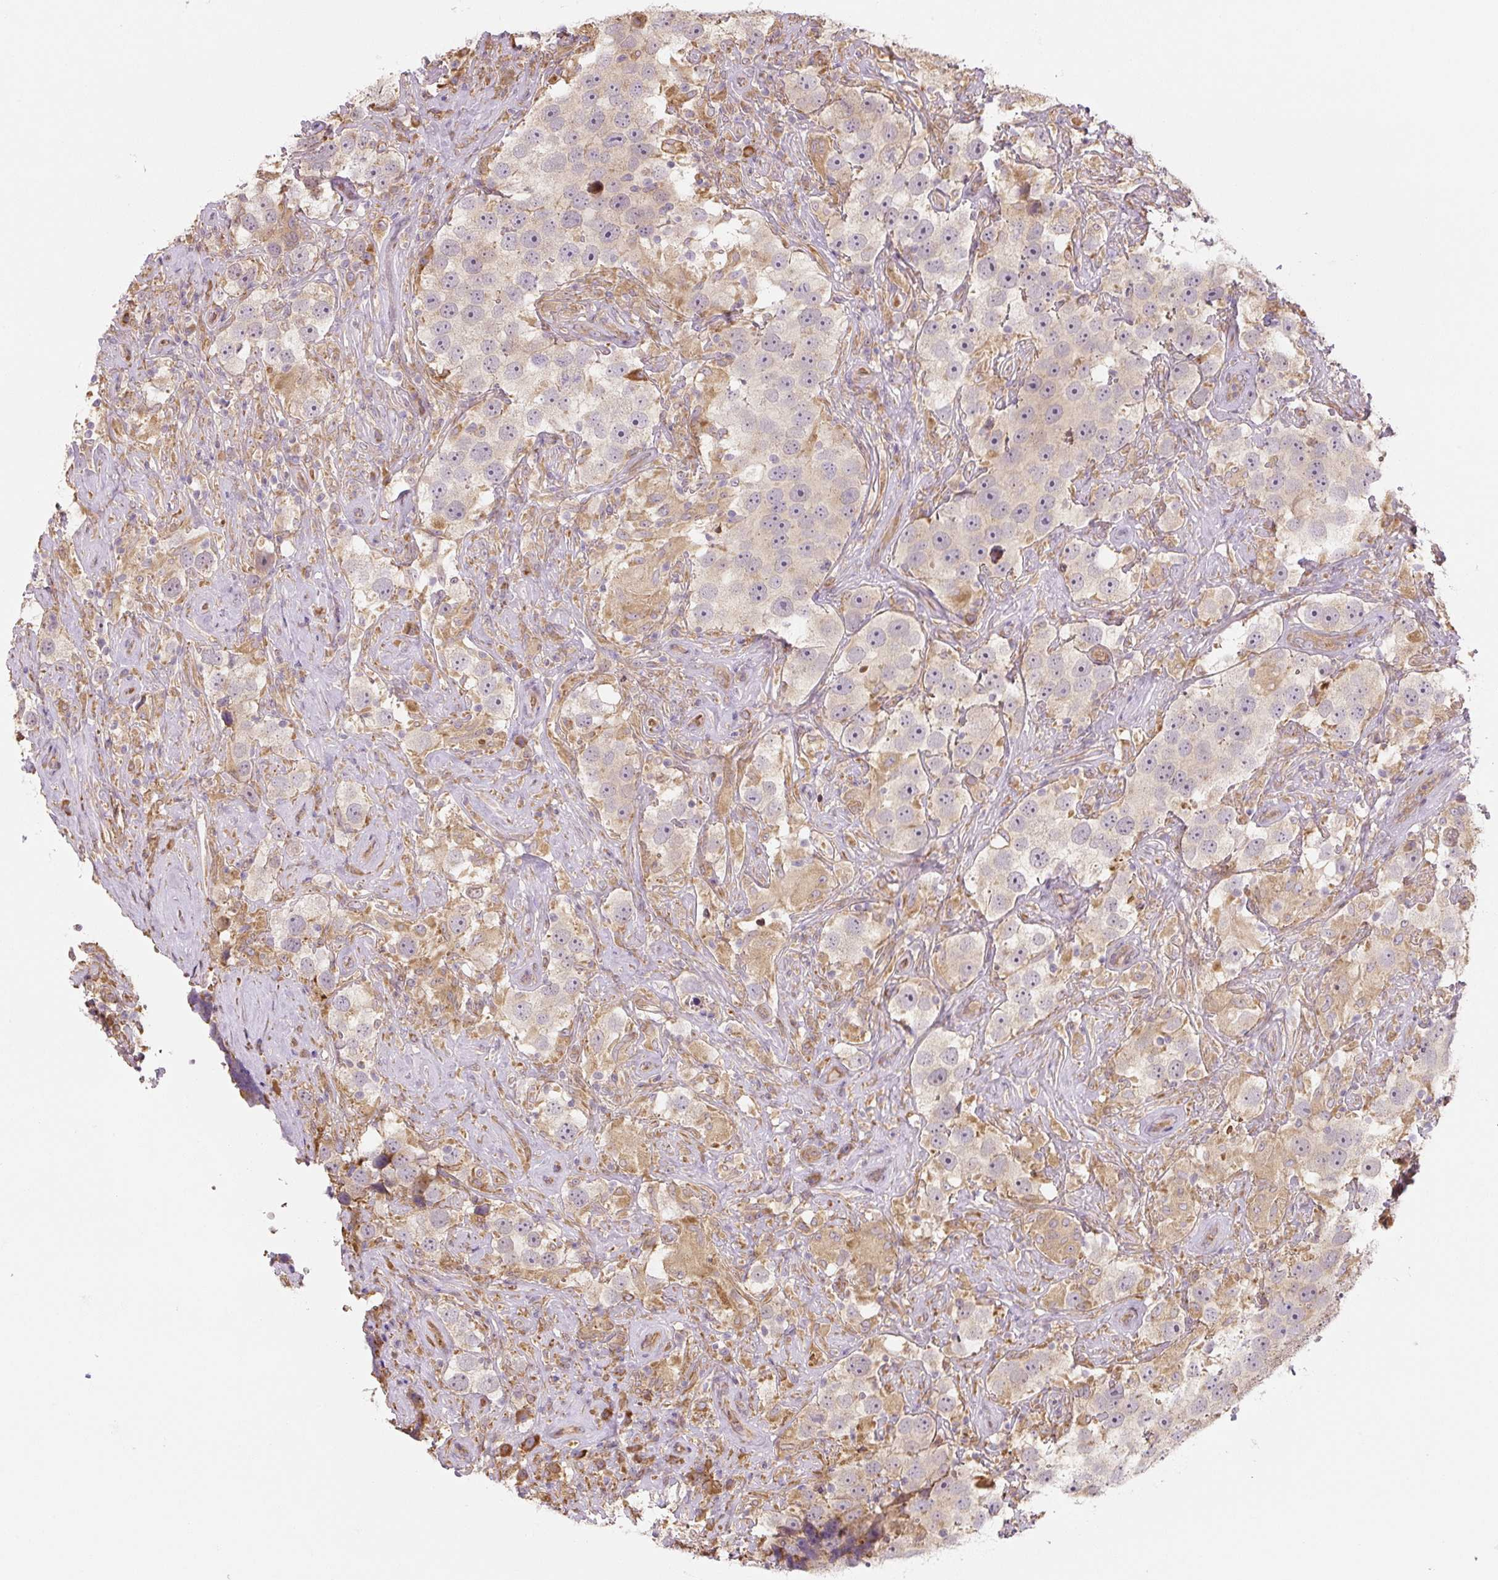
{"staining": {"intensity": "weak", "quantity": "<25%", "location": "cytoplasmic/membranous"}, "tissue": "testis cancer", "cell_type": "Tumor cells", "image_type": "cancer", "snomed": [{"axis": "morphology", "description": "Seminoma, NOS"}, {"axis": "topography", "description": "Testis"}], "caption": "This is an immunohistochemistry micrograph of human seminoma (testis). There is no positivity in tumor cells.", "gene": "RASA1", "patient": {"sex": "male", "age": 49}}